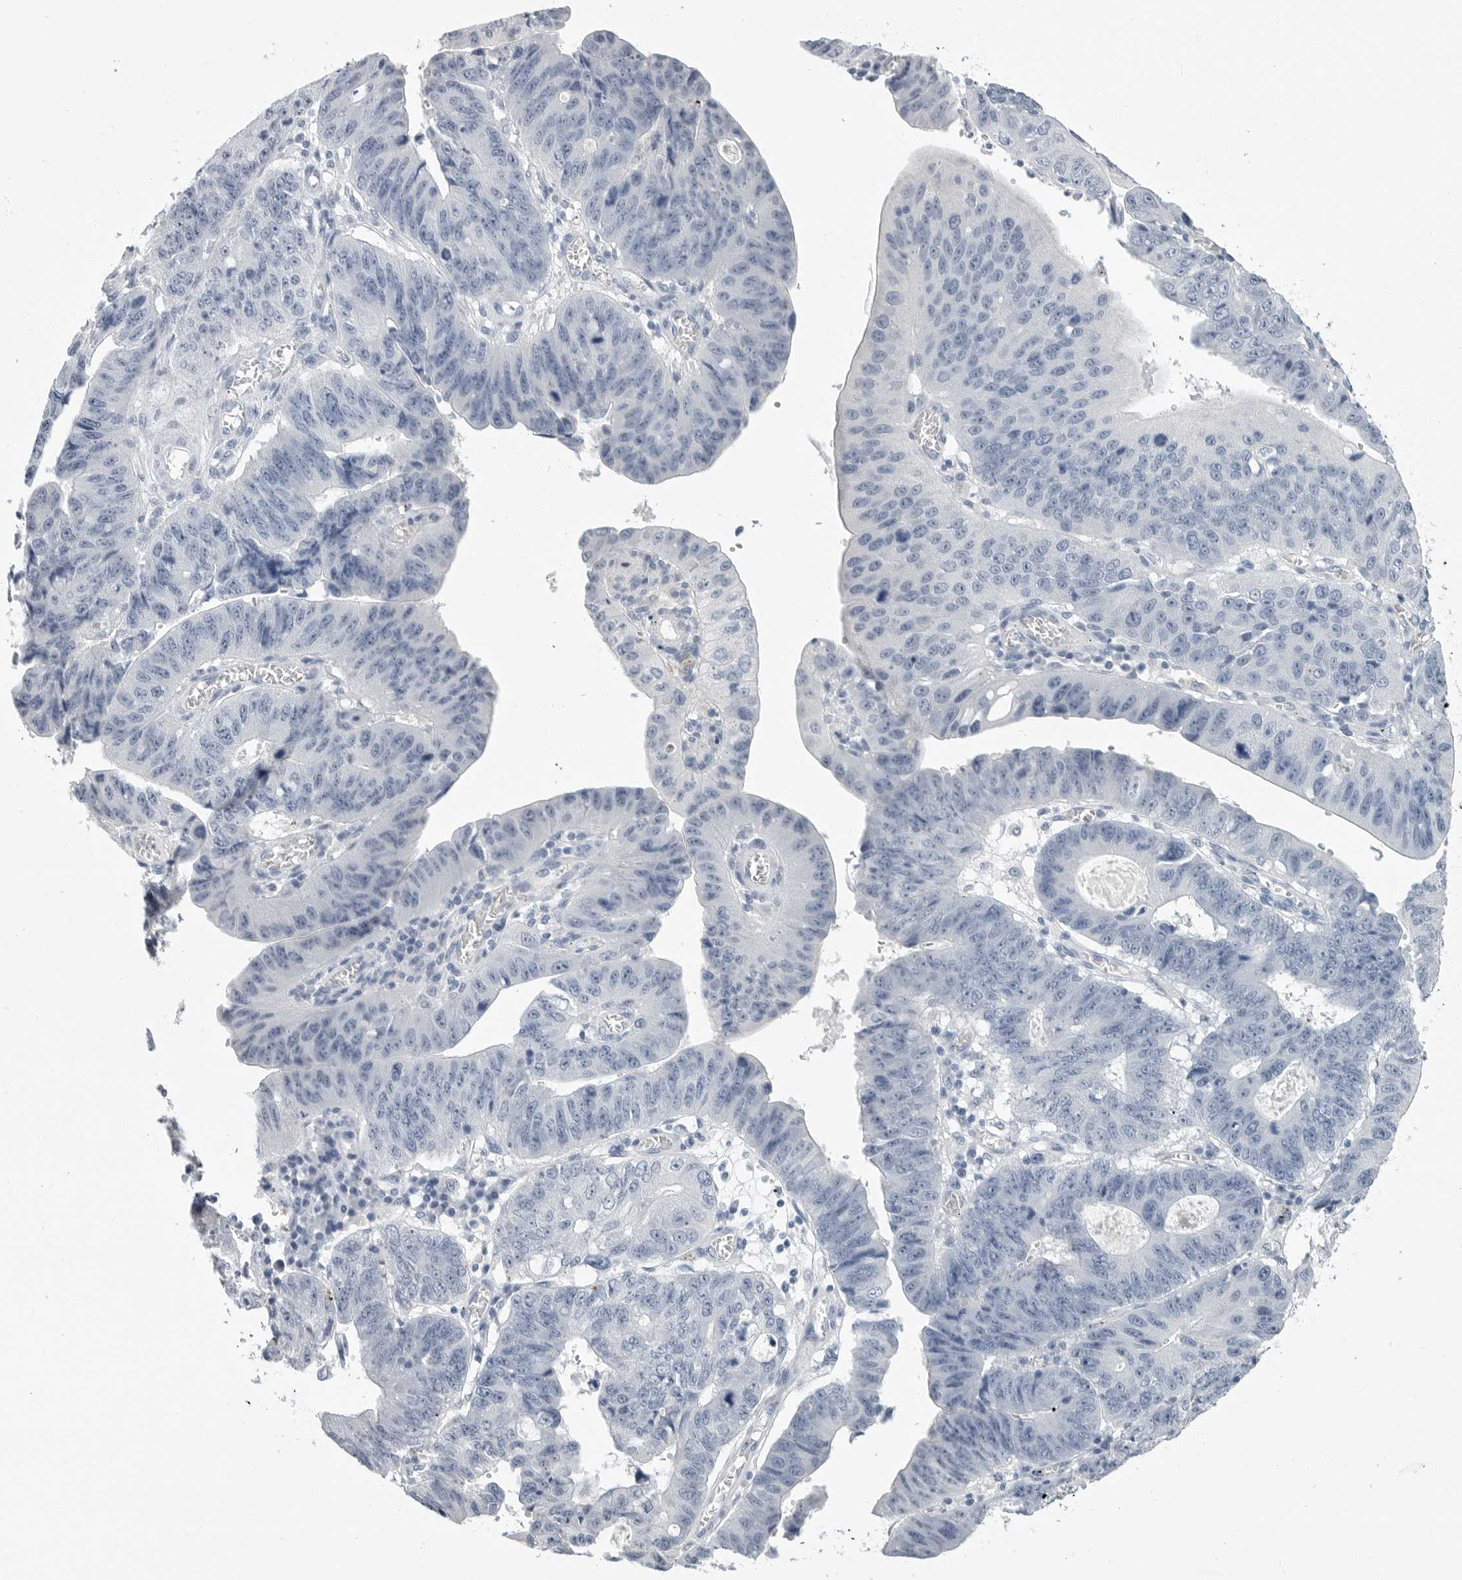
{"staining": {"intensity": "negative", "quantity": "none", "location": "none"}, "tissue": "stomach cancer", "cell_type": "Tumor cells", "image_type": "cancer", "snomed": [{"axis": "morphology", "description": "Adenocarcinoma, NOS"}, {"axis": "topography", "description": "Stomach"}], "caption": "There is no significant positivity in tumor cells of stomach cancer (adenocarcinoma). Brightfield microscopy of immunohistochemistry (IHC) stained with DAB (brown) and hematoxylin (blue), captured at high magnification.", "gene": "PLN", "patient": {"sex": "male", "age": 59}}